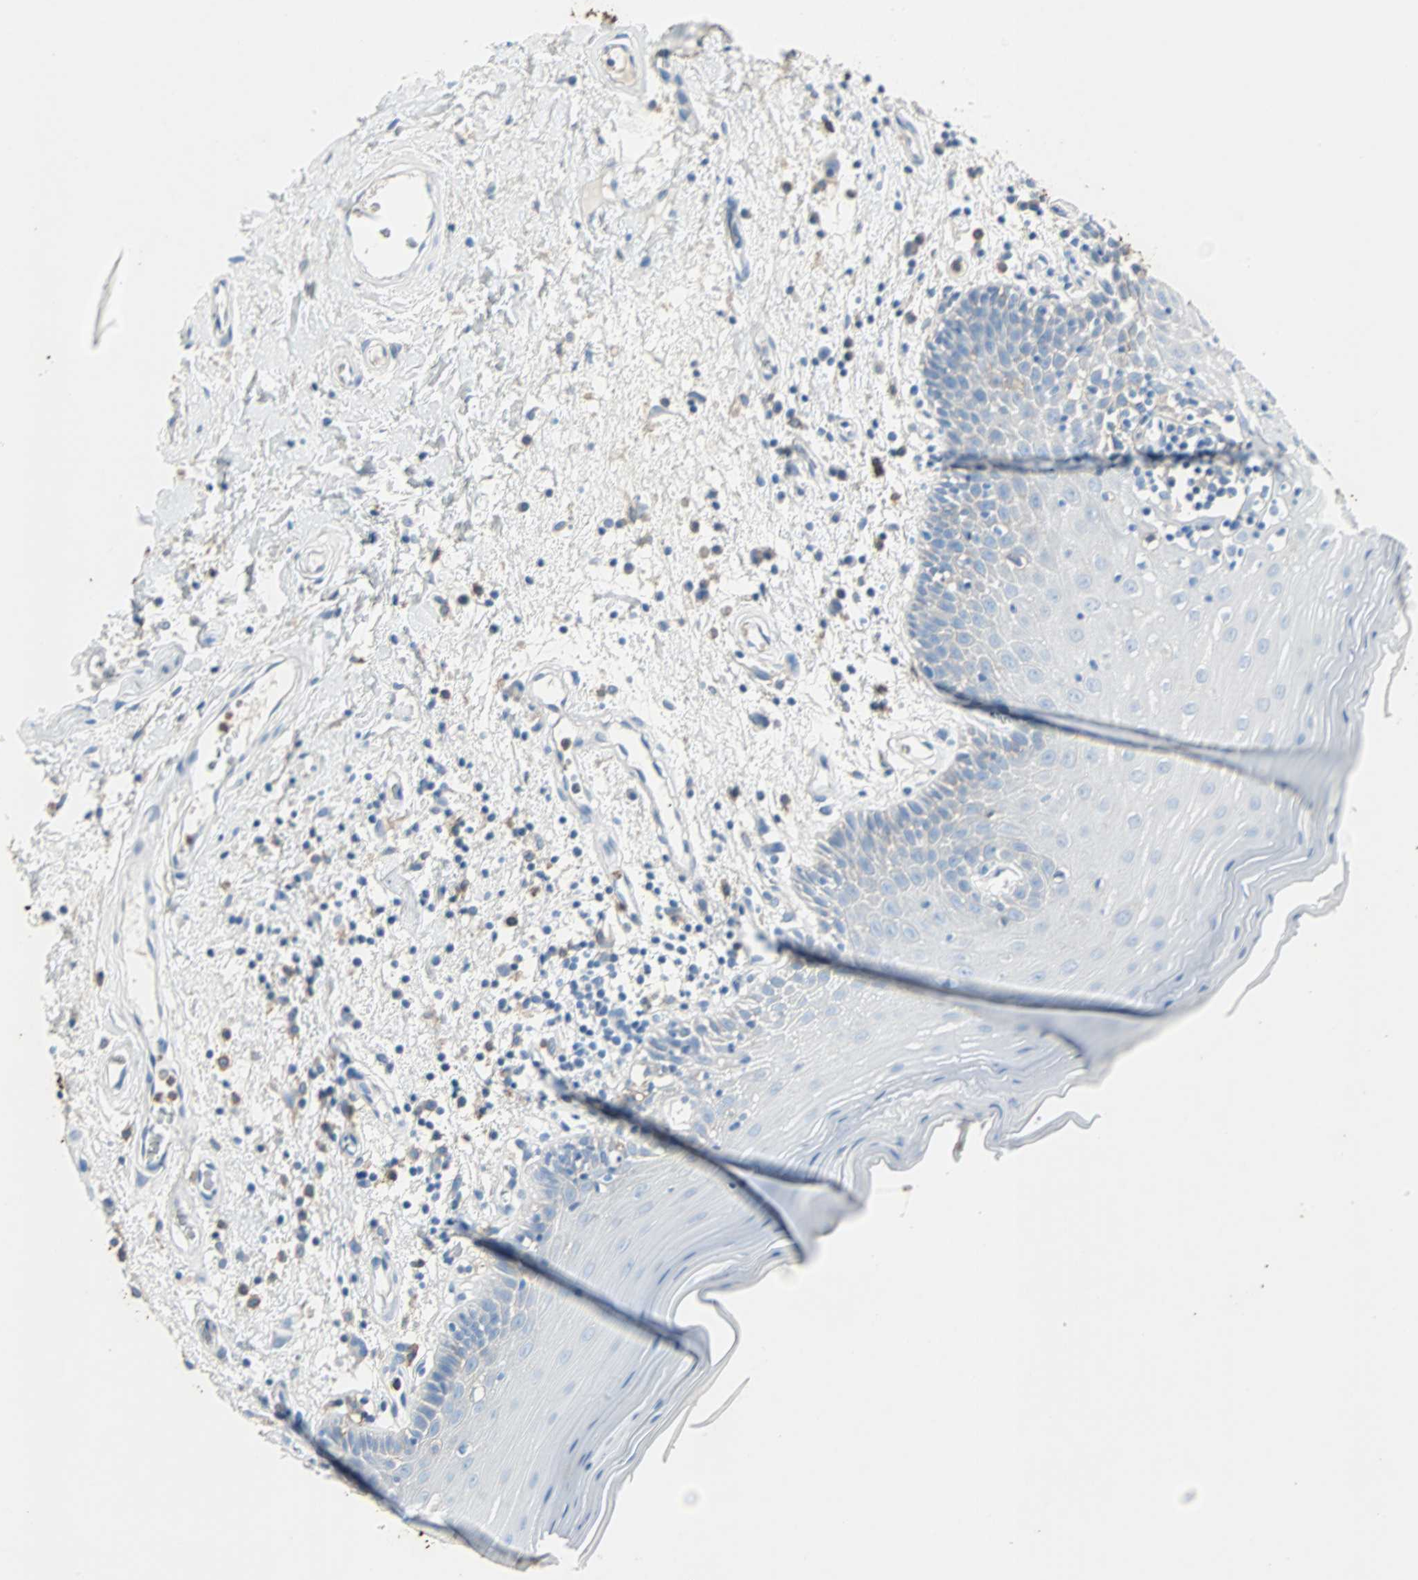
{"staining": {"intensity": "negative", "quantity": "none", "location": "none"}, "tissue": "oral mucosa", "cell_type": "Squamous epithelial cells", "image_type": "normal", "snomed": [{"axis": "morphology", "description": "Normal tissue, NOS"}, {"axis": "morphology", "description": "Squamous cell carcinoma, NOS"}, {"axis": "topography", "description": "Skeletal muscle"}, {"axis": "topography", "description": "Oral tissue"}, {"axis": "topography", "description": "Head-Neck"}], "caption": "Oral mucosa stained for a protein using IHC reveals no expression squamous epithelial cells.", "gene": "CLEC4A", "patient": {"sex": "male", "age": 71}}